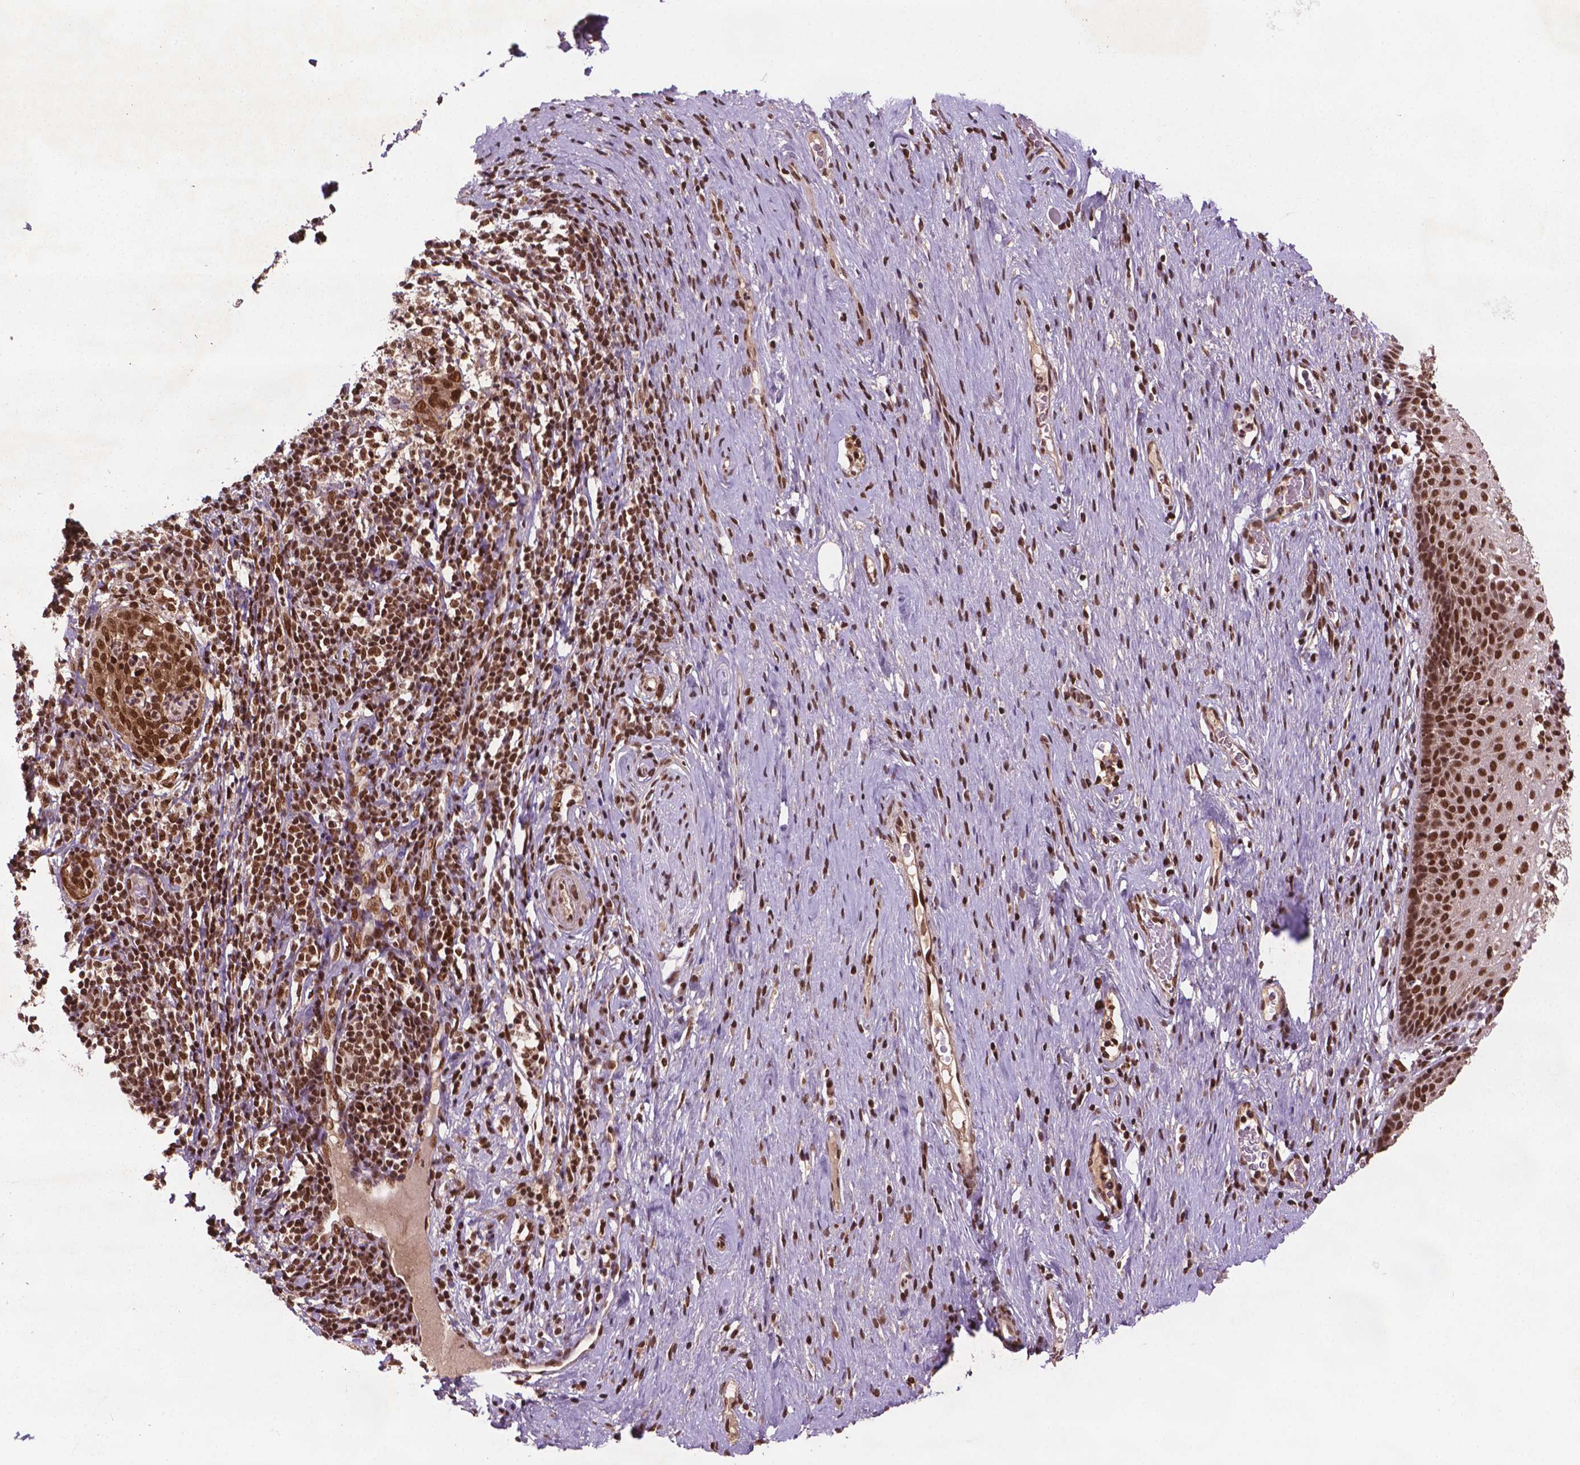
{"staining": {"intensity": "strong", "quantity": ">75%", "location": "nuclear"}, "tissue": "cervical cancer", "cell_type": "Tumor cells", "image_type": "cancer", "snomed": [{"axis": "morphology", "description": "Squamous cell carcinoma, NOS"}, {"axis": "topography", "description": "Cervix"}], "caption": "Strong nuclear positivity for a protein is appreciated in about >75% of tumor cells of cervical squamous cell carcinoma using immunohistochemistry.", "gene": "SIRT6", "patient": {"sex": "female", "age": 51}}